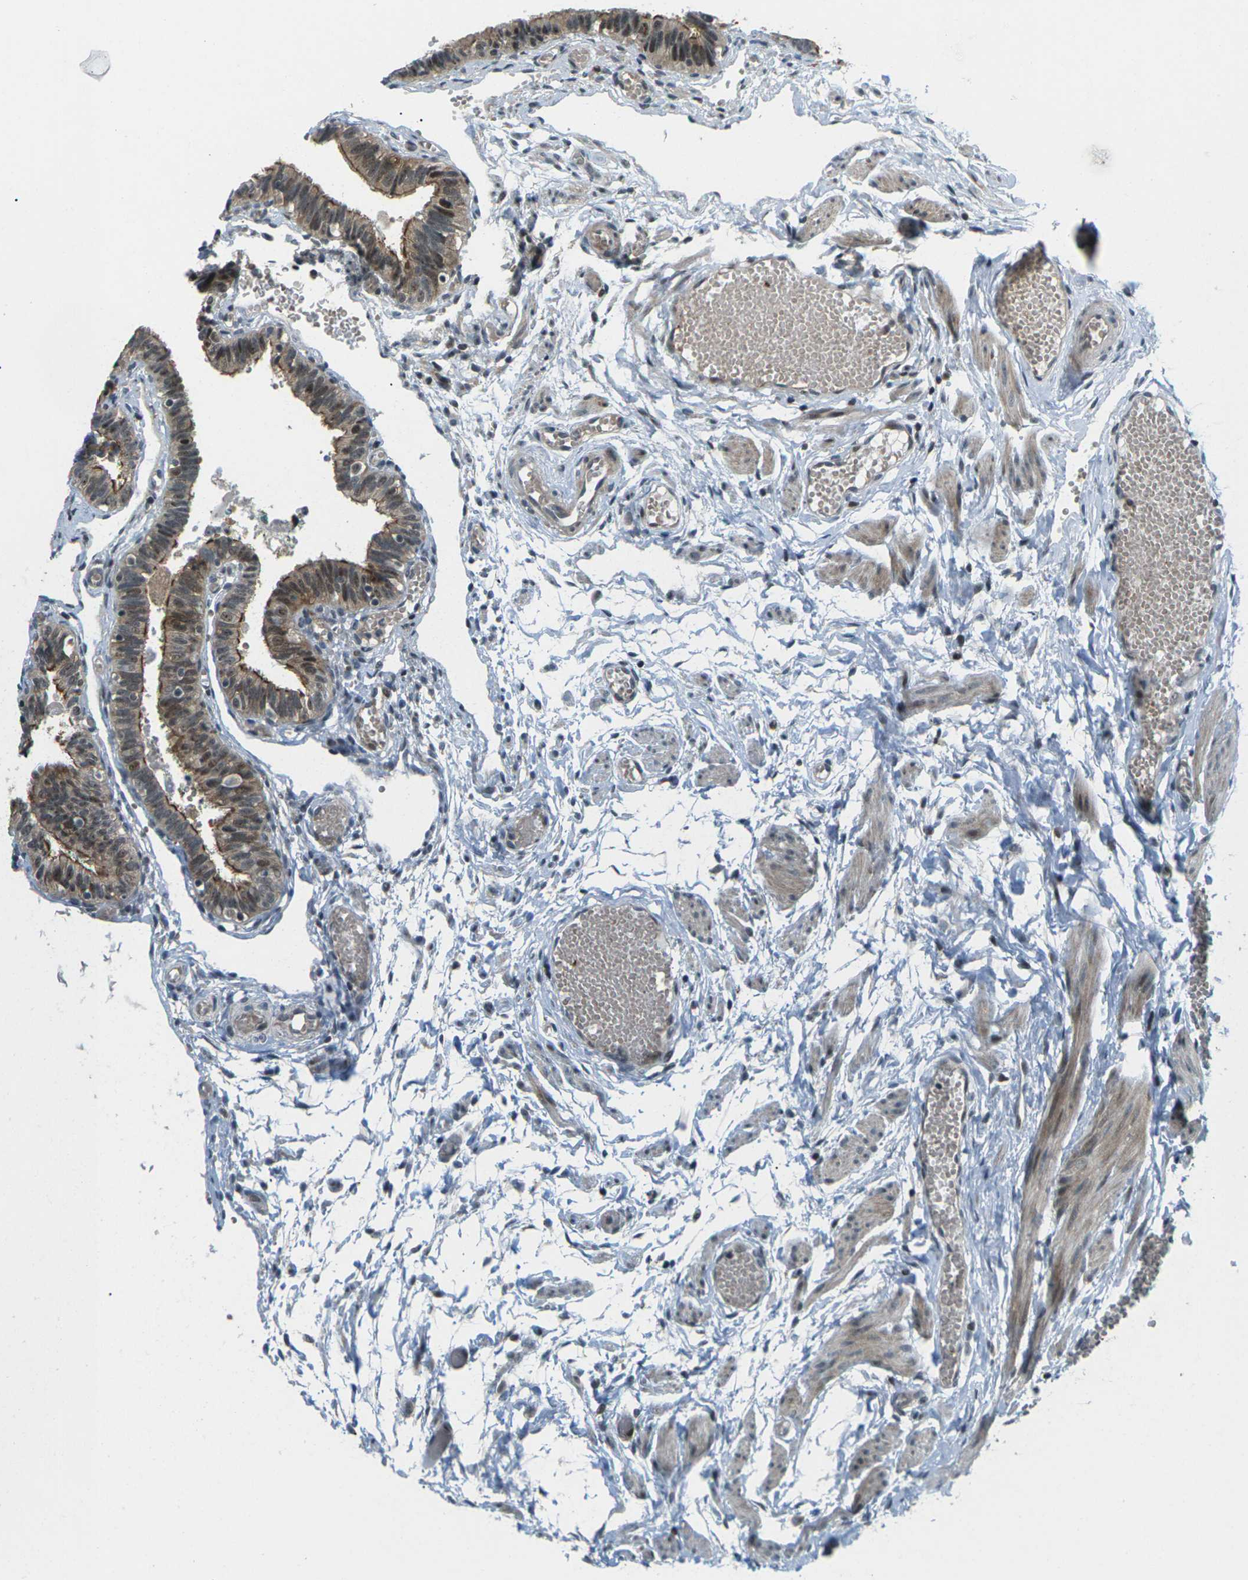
{"staining": {"intensity": "strong", "quantity": ">75%", "location": "cytoplasmic/membranous,nuclear"}, "tissue": "fallopian tube", "cell_type": "Glandular cells", "image_type": "normal", "snomed": [{"axis": "morphology", "description": "Normal tissue, NOS"}, {"axis": "topography", "description": "Fallopian tube"}], "caption": "Glandular cells exhibit high levels of strong cytoplasmic/membranous,nuclear expression in about >75% of cells in unremarkable fallopian tube. The staining was performed using DAB (3,3'-diaminobenzidine) to visualize the protein expression in brown, while the nuclei were stained in blue with hematoxylin (Magnification: 20x).", "gene": "UBE2S", "patient": {"sex": "female", "age": 46}}